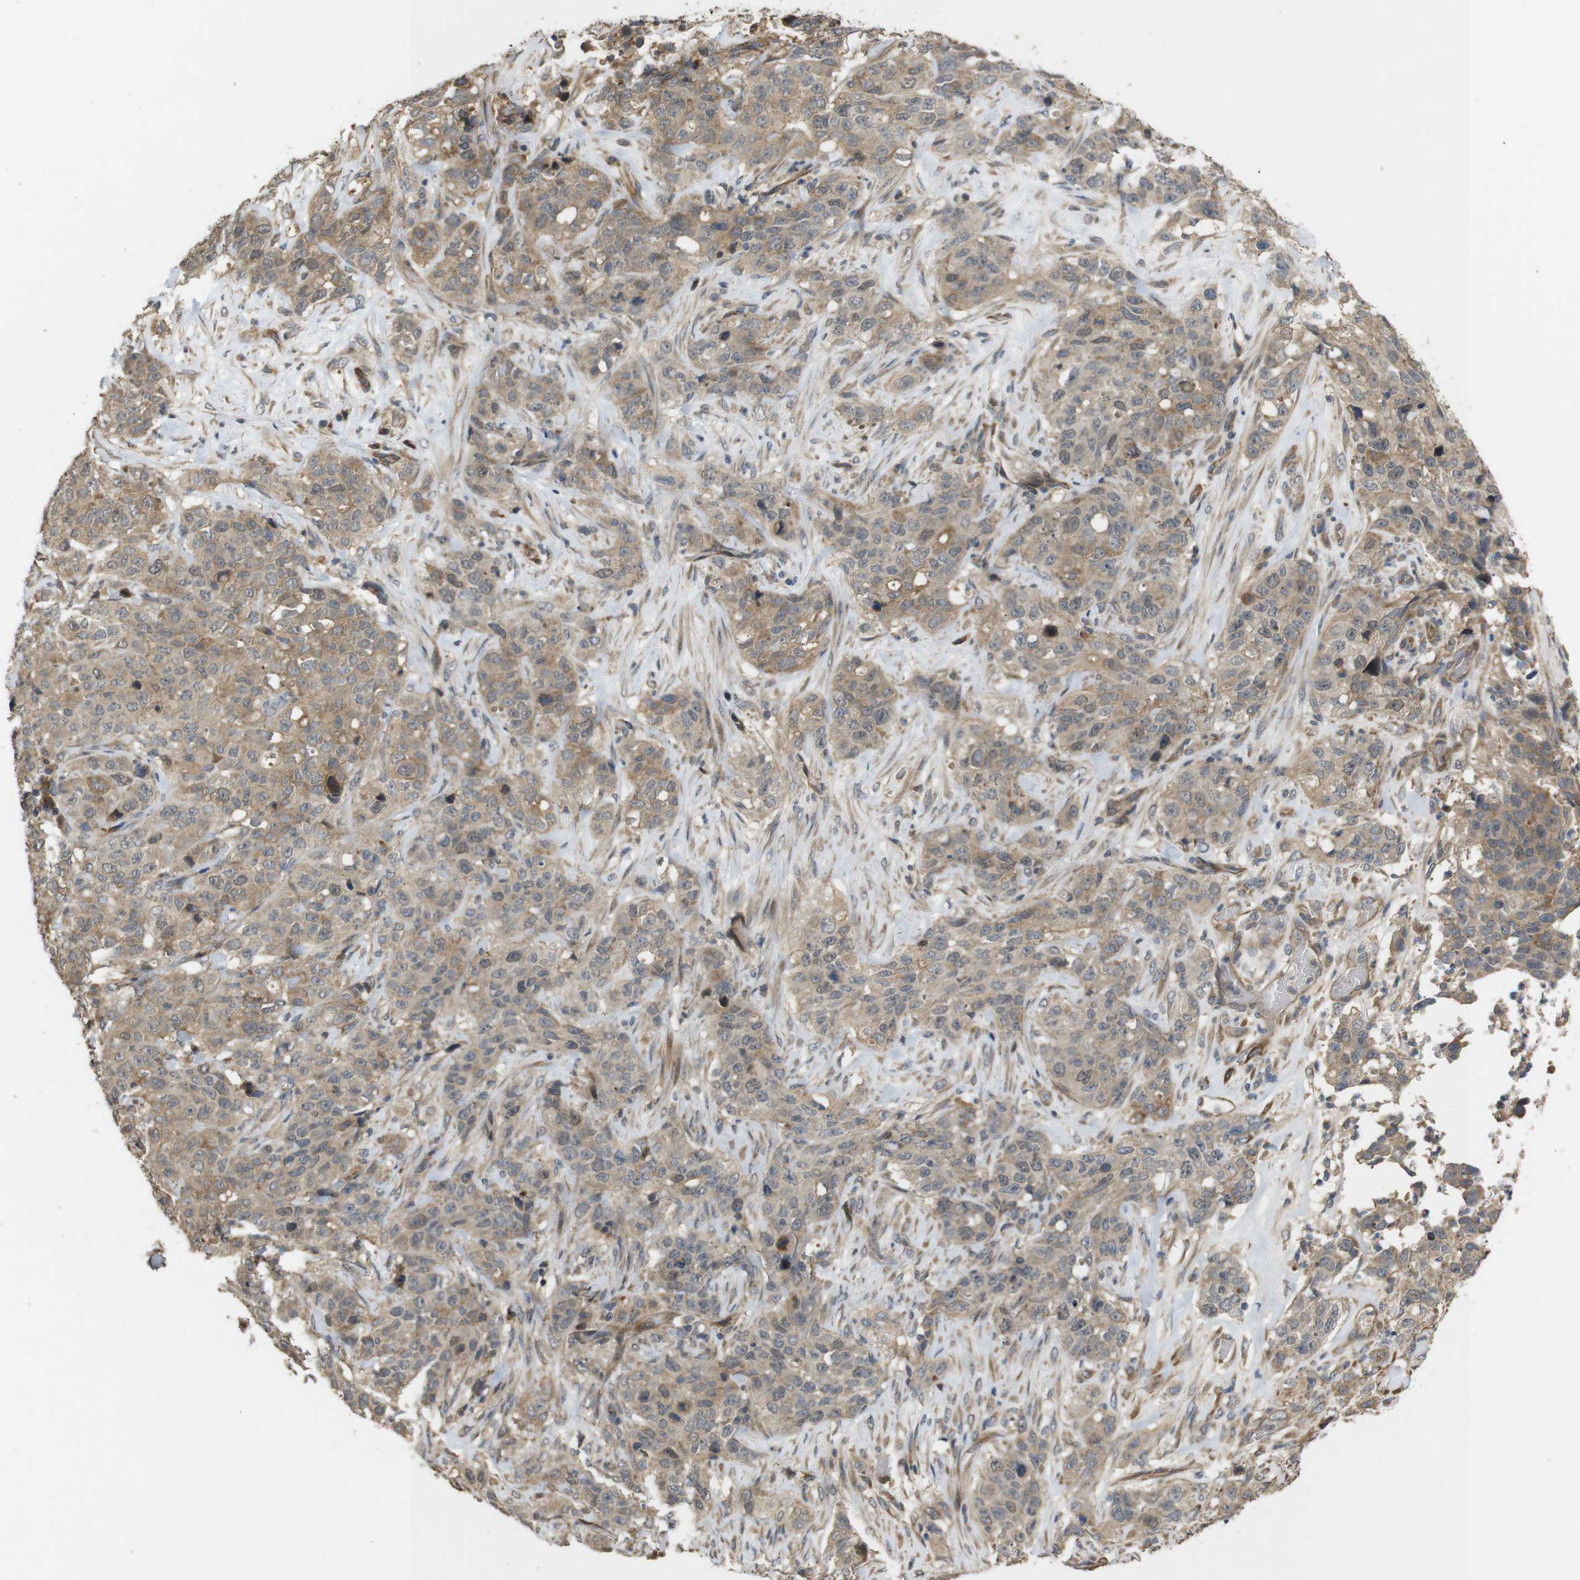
{"staining": {"intensity": "weak", "quantity": ">75%", "location": "cytoplasmic/membranous,nuclear"}, "tissue": "stomach cancer", "cell_type": "Tumor cells", "image_type": "cancer", "snomed": [{"axis": "morphology", "description": "Adenocarcinoma, NOS"}, {"axis": "topography", "description": "Stomach"}], "caption": "Protein analysis of stomach cancer (adenocarcinoma) tissue reveals weak cytoplasmic/membranous and nuclear staining in about >75% of tumor cells.", "gene": "PCDHB10", "patient": {"sex": "male", "age": 48}}